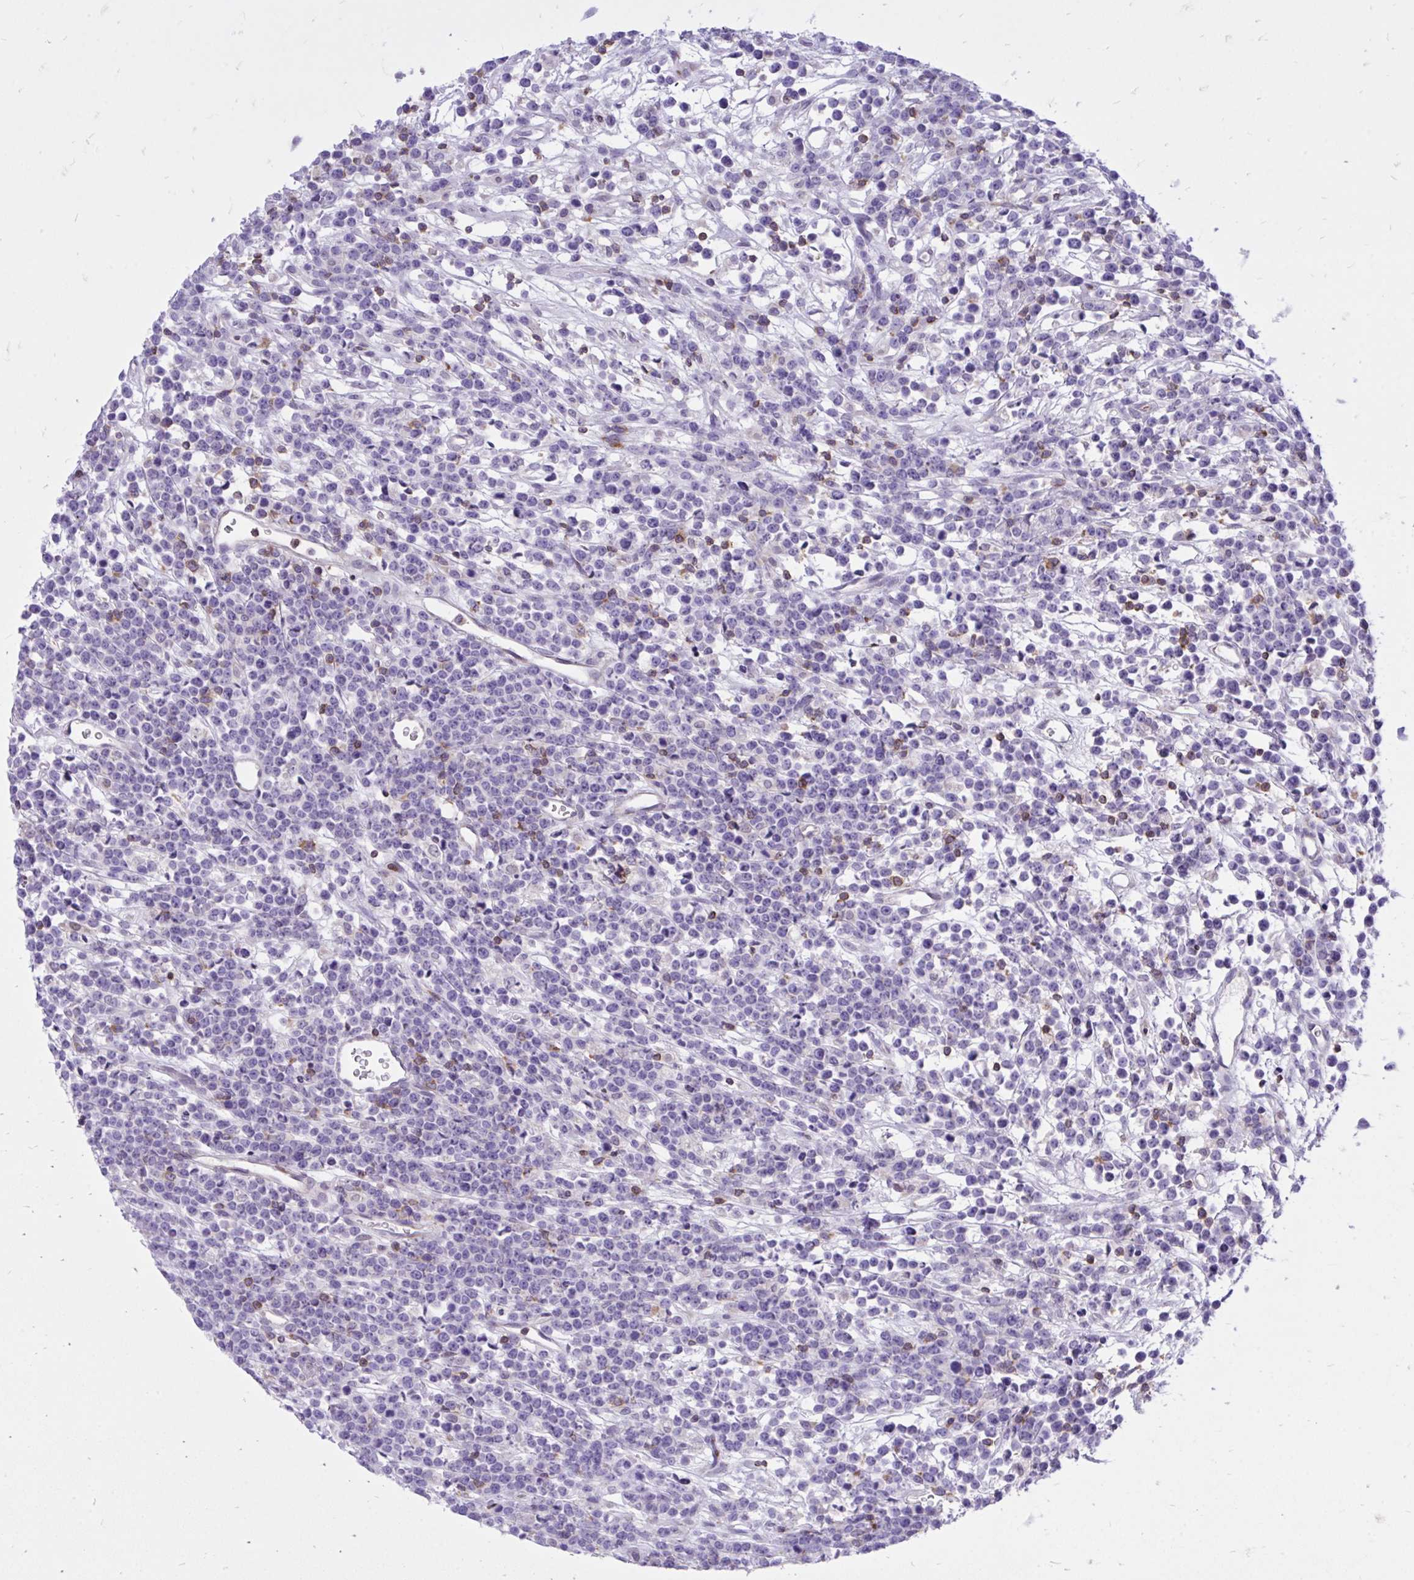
{"staining": {"intensity": "negative", "quantity": "none", "location": "none"}, "tissue": "lymphoma", "cell_type": "Tumor cells", "image_type": "cancer", "snomed": [{"axis": "morphology", "description": "Malignant lymphoma, non-Hodgkin's type, High grade"}, {"axis": "topography", "description": "Ovary"}], "caption": "Immunohistochemistry histopathology image of neoplastic tissue: human lymphoma stained with DAB shows no significant protein positivity in tumor cells. (Brightfield microscopy of DAB immunohistochemistry (IHC) at high magnification).", "gene": "CXCL8", "patient": {"sex": "female", "age": 56}}